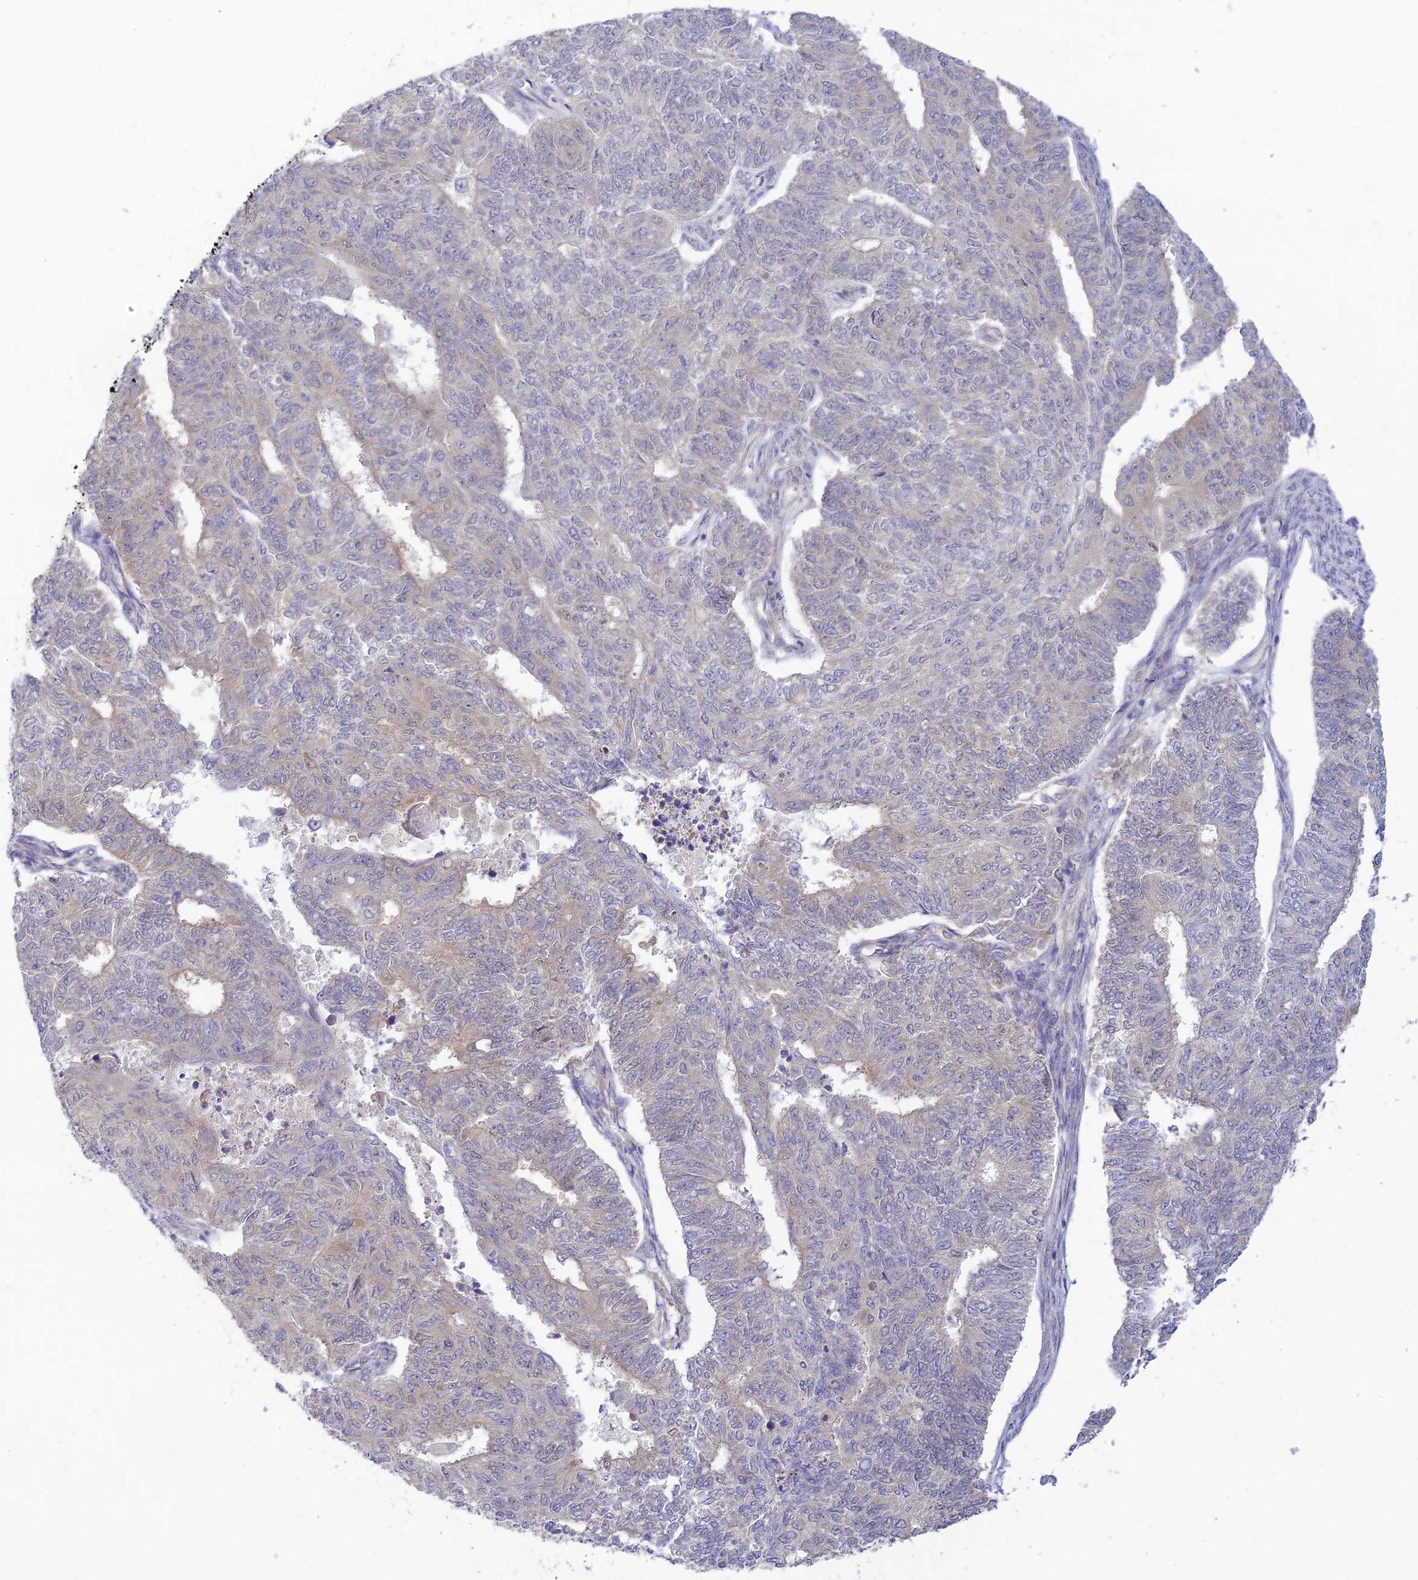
{"staining": {"intensity": "negative", "quantity": "none", "location": "none"}, "tissue": "endometrial cancer", "cell_type": "Tumor cells", "image_type": "cancer", "snomed": [{"axis": "morphology", "description": "Adenocarcinoma, NOS"}, {"axis": "topography", "description": "Endometrium"}], "caption": "Endometrial adenocarcinoma was stained to show a protein in brown. There is no significant staining in tumor cells.", "gene": "SKIC8", "patient": {"sex": "female", "age": 32}}